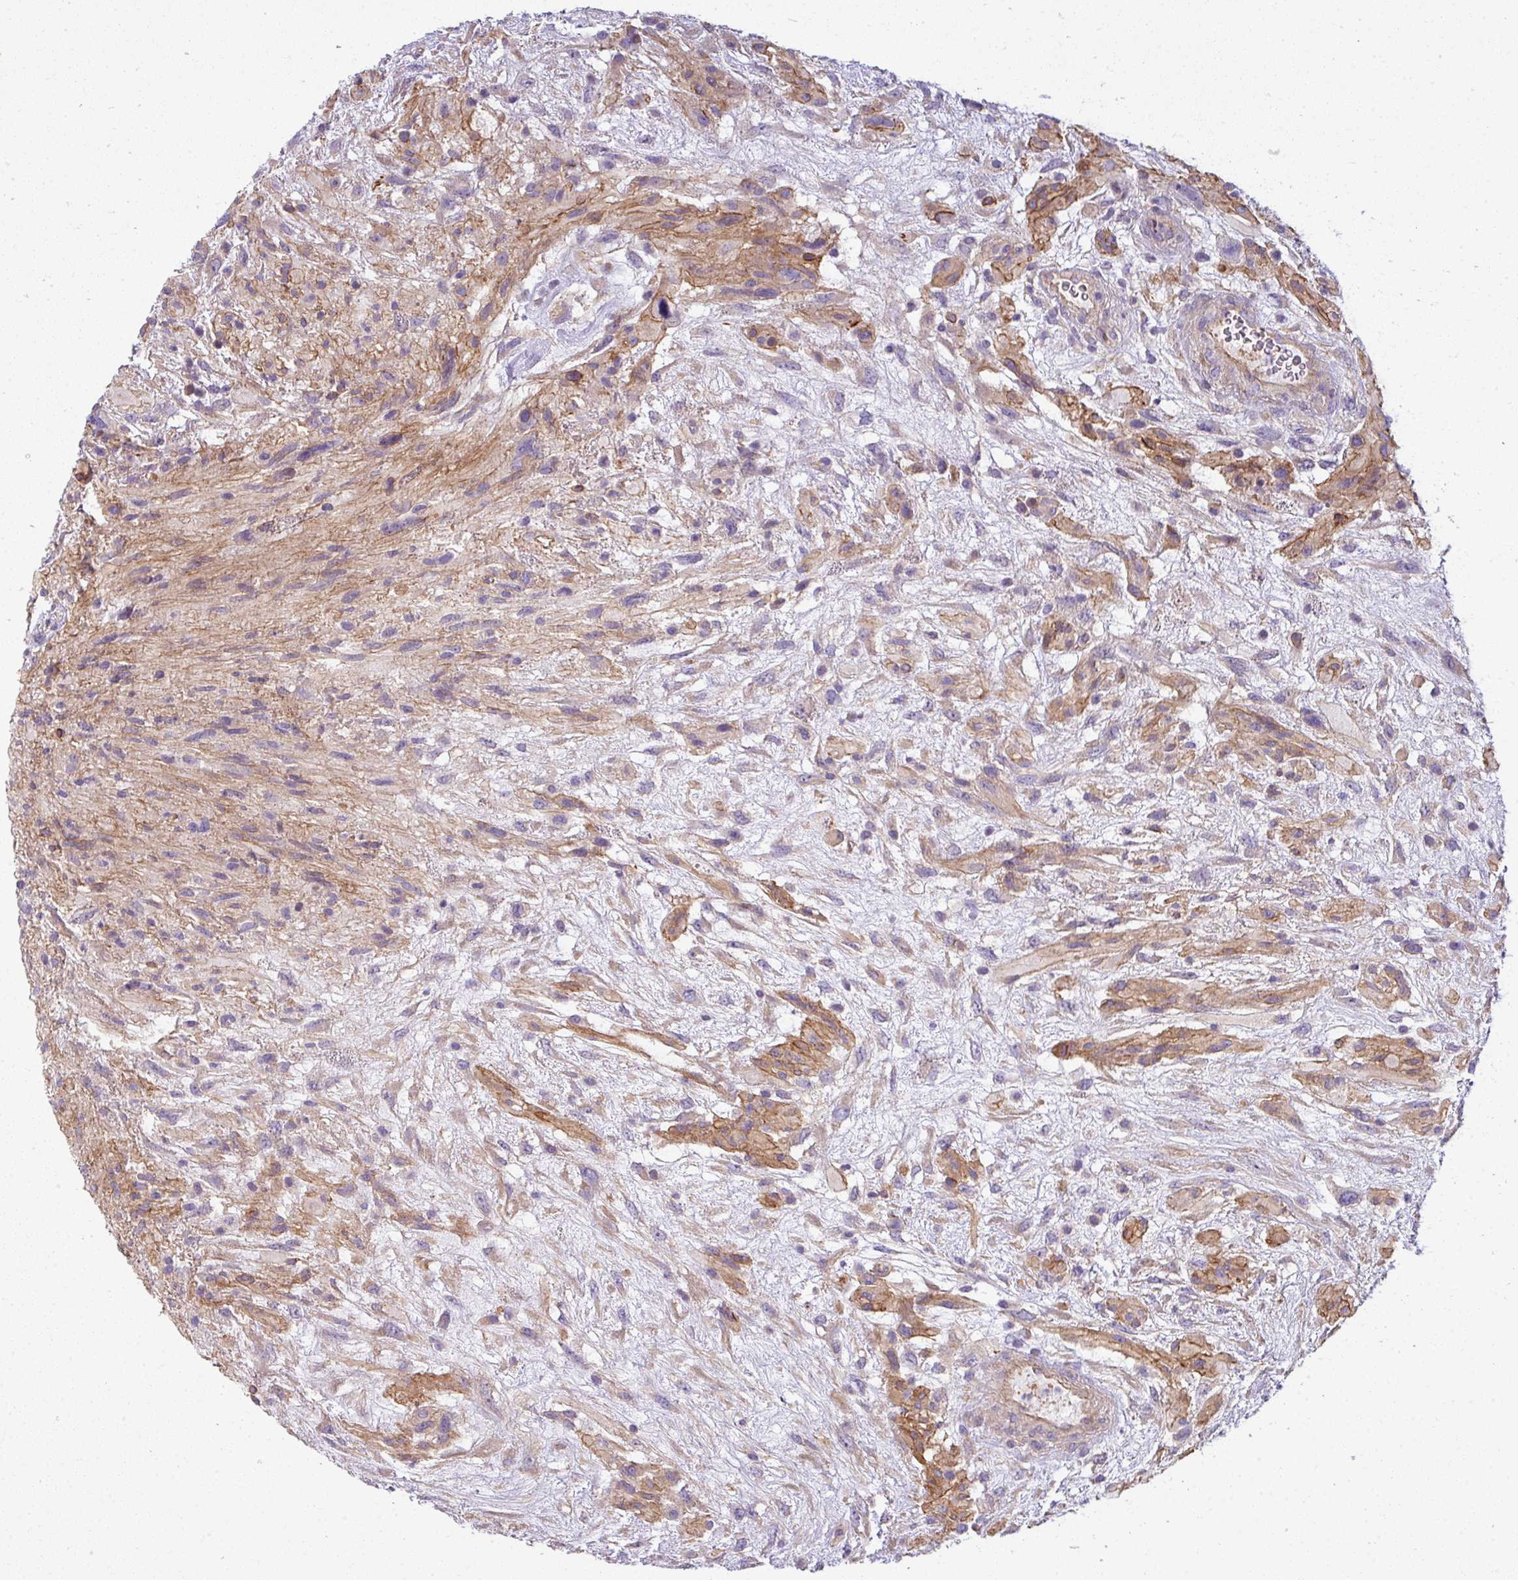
{"staining": {"intensity": "moderate", "quantity": "25%-75%", "location": "cytoplasmic/membranous"}, "tissue": "glioma", "cell_type": "Tumor cells", "image_type": "cancer", "snomed": [{"axis": "morphology", "description": "Glioma, malignant, High grade"}, {"axis": "topography", "description": "Brain"}], "caption": "Moderate cytoplasmic/membranous expression is identified in approximately 25%-75% of tumor cells in malignant glioma (high-grade).", "gene": "PALS2", "patient": {"sex": "male", "age": 61}}